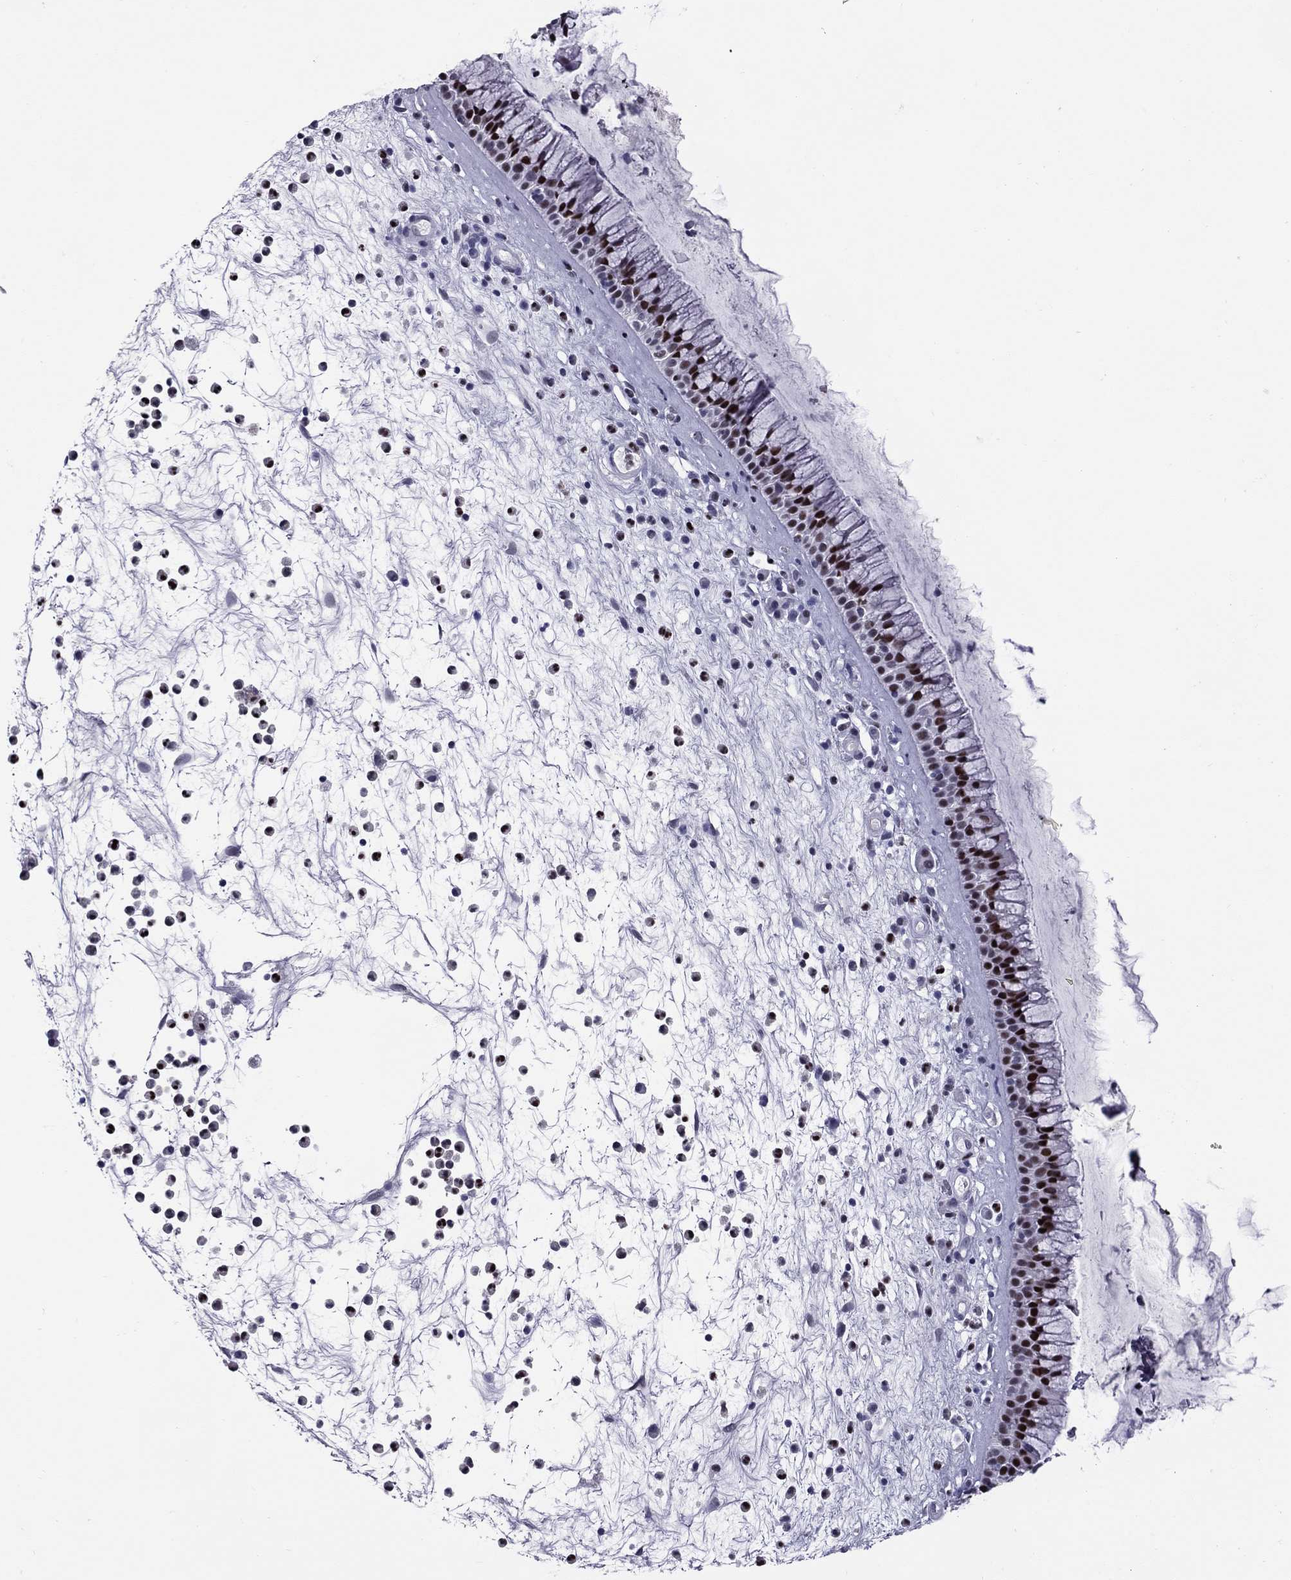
{"staining": {"intensity": "strong", "quantity": "25%-75%", "location": "nuclear"}, "tissue": "nasopharynx", "cell_type": "Respiratory epithelial cells", "image_type": "normal", "snomed": [{"axis": "morphology", "description": "Normal tissue, NOS"}, {"axis": "topography", "description": "Nasopharynx"}], "caption": "Immunohistochemistry photomicrograph of benign human nasopharynx stained for a protein (brown), which reveals high levels of strong nuclear positivity in about 25%-75% of respiratory epithelial cells.", "gene": "PCGF3", "patient": {"sex": "male", "age": 77}}